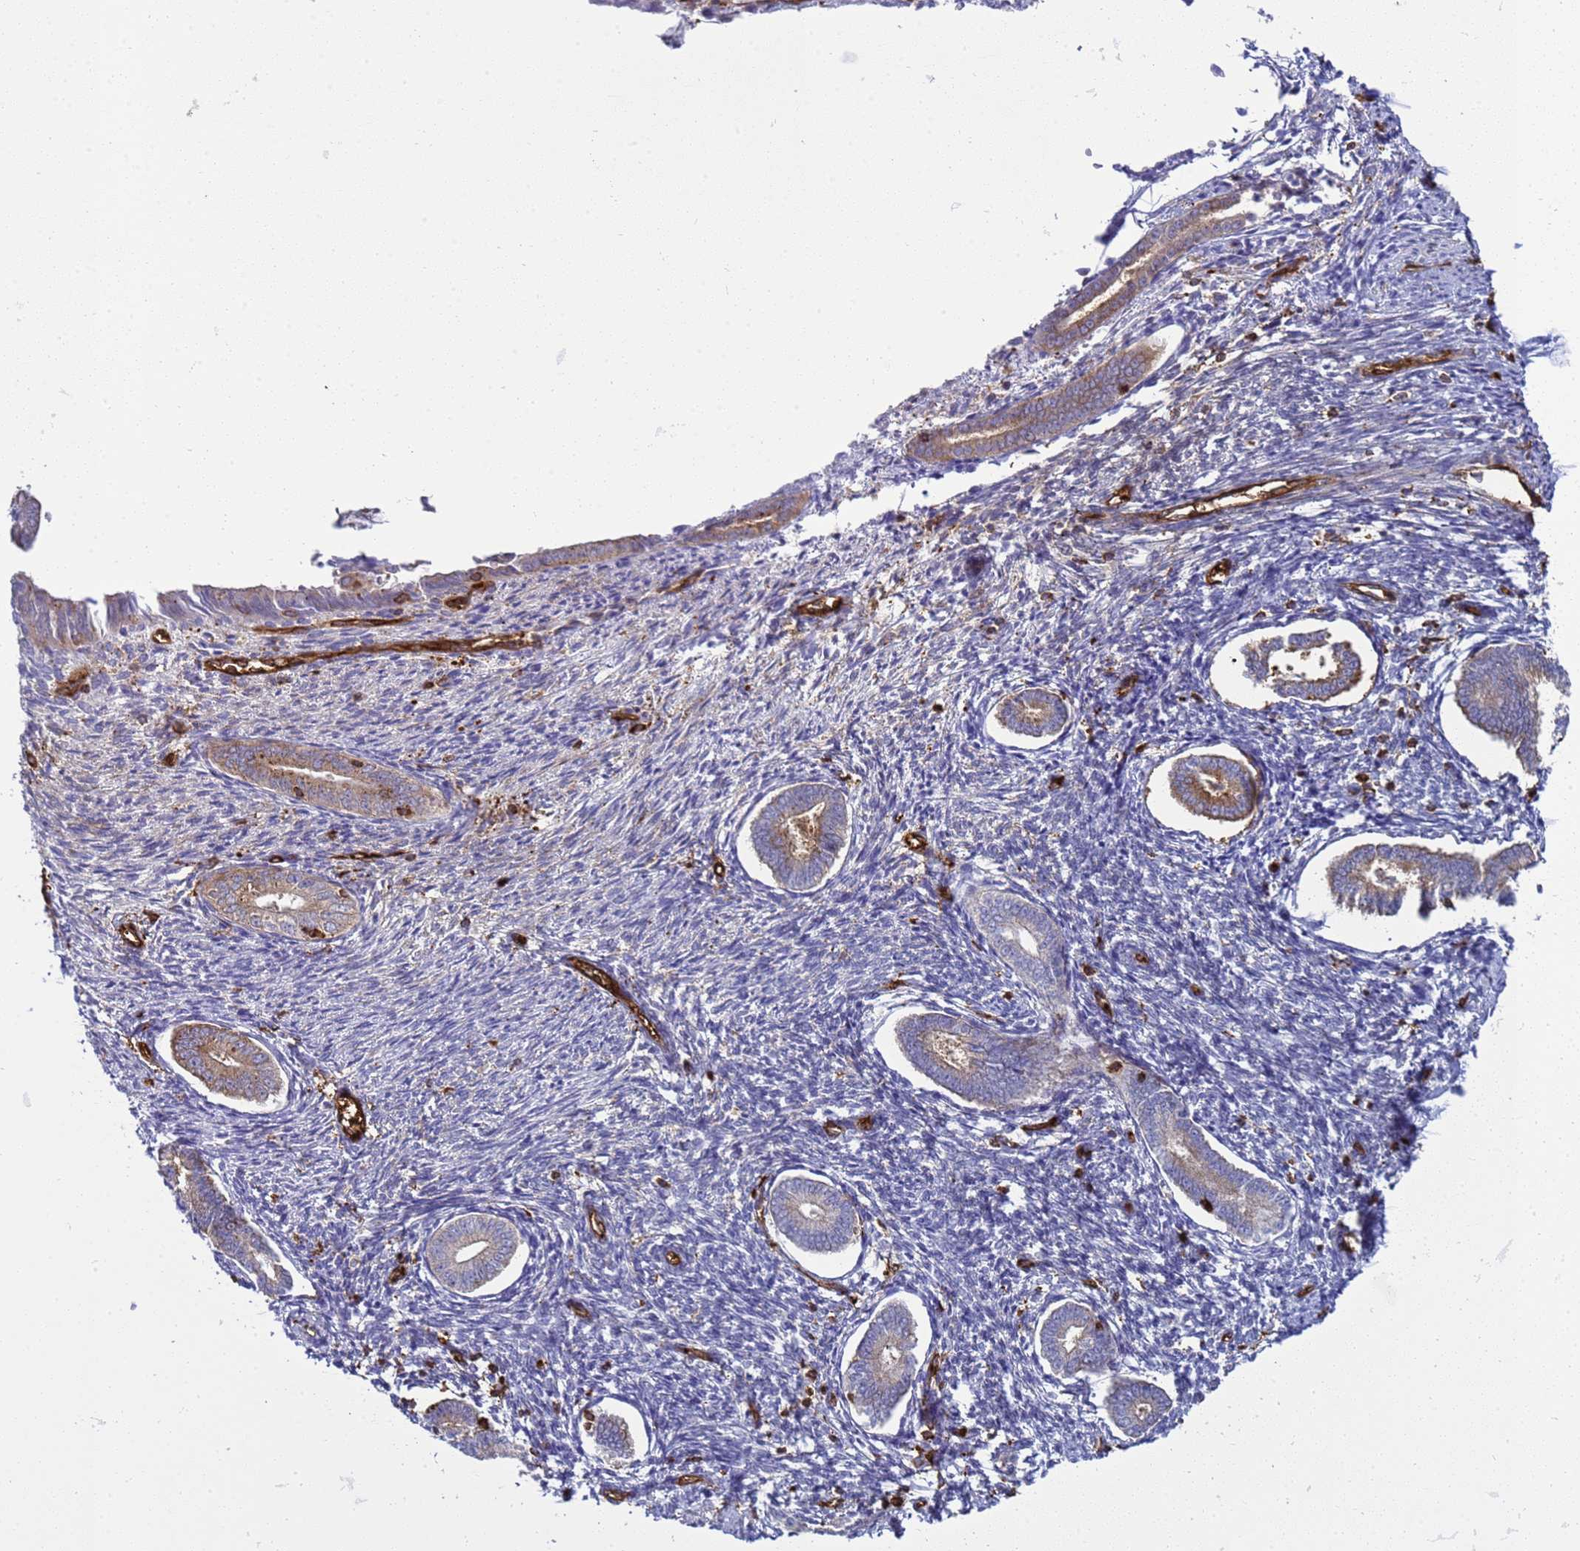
{"staining": {"intensity": "negative", "quantity": "none", "location": "none"}, "tissue": "endometrium", "cell_type": "Cells in endometrial stroma", "image_type": "normal", "snomed": [{"axis": "morphology", "description": "Normal tissue, NOS"}, {"axis": "topography", "description": "Endometrium"}], "caption": "Immunohistochemistry micrograph of benign endometrium: endometrium stained with DAB (3,3'-diaminobenzidine) demonstrates no significant protein expression in cells in endometrial stroma. The staining was performed using DAB to visualize the protein expression in brown, while the nuclei were stained in blue with hematoxylin (Magnification: 20x).", "gene": "ZBTB8OS", "patient": {"sex": "female", "age": 56}}